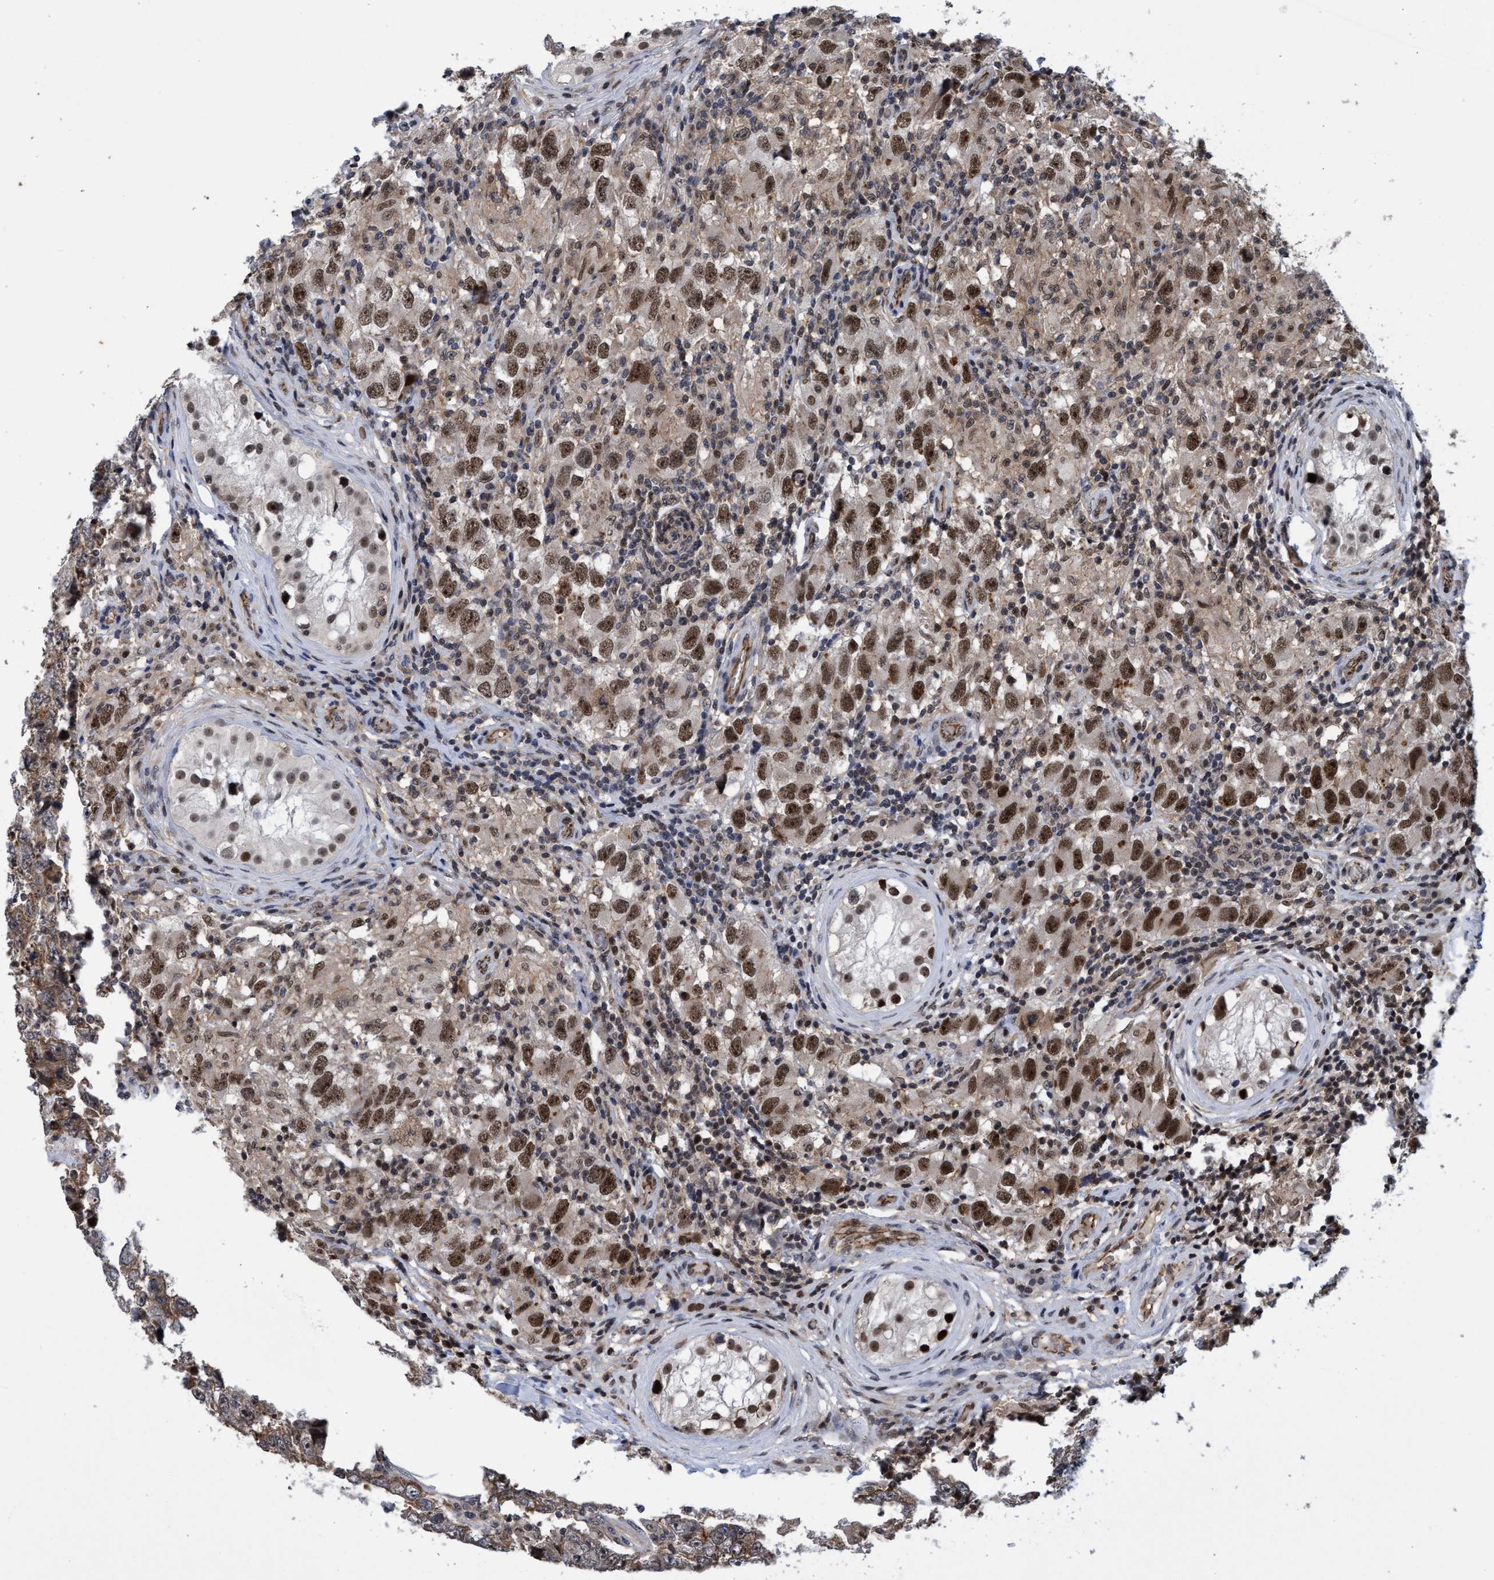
{"staining": {"intensity": "moderate", "quantity": ">75%", "location": "nuclear"}, "tissue": "testis cancer", "cell_type": "Tumor cells", "image_type": "cancer", "snomed": [{"axis": "morphology", "description": "Carcinoma, Embryonal, NOS"}, {"axis": "topography", "description": "Testis"}], "caption": "Protein staining shows moderate nuclear positivity in about >75% of tumor cells in testis cancer (embryonal carcinoma).", "gene": "GTF2F1", "patient": {"sex": "male", "age": 21}}